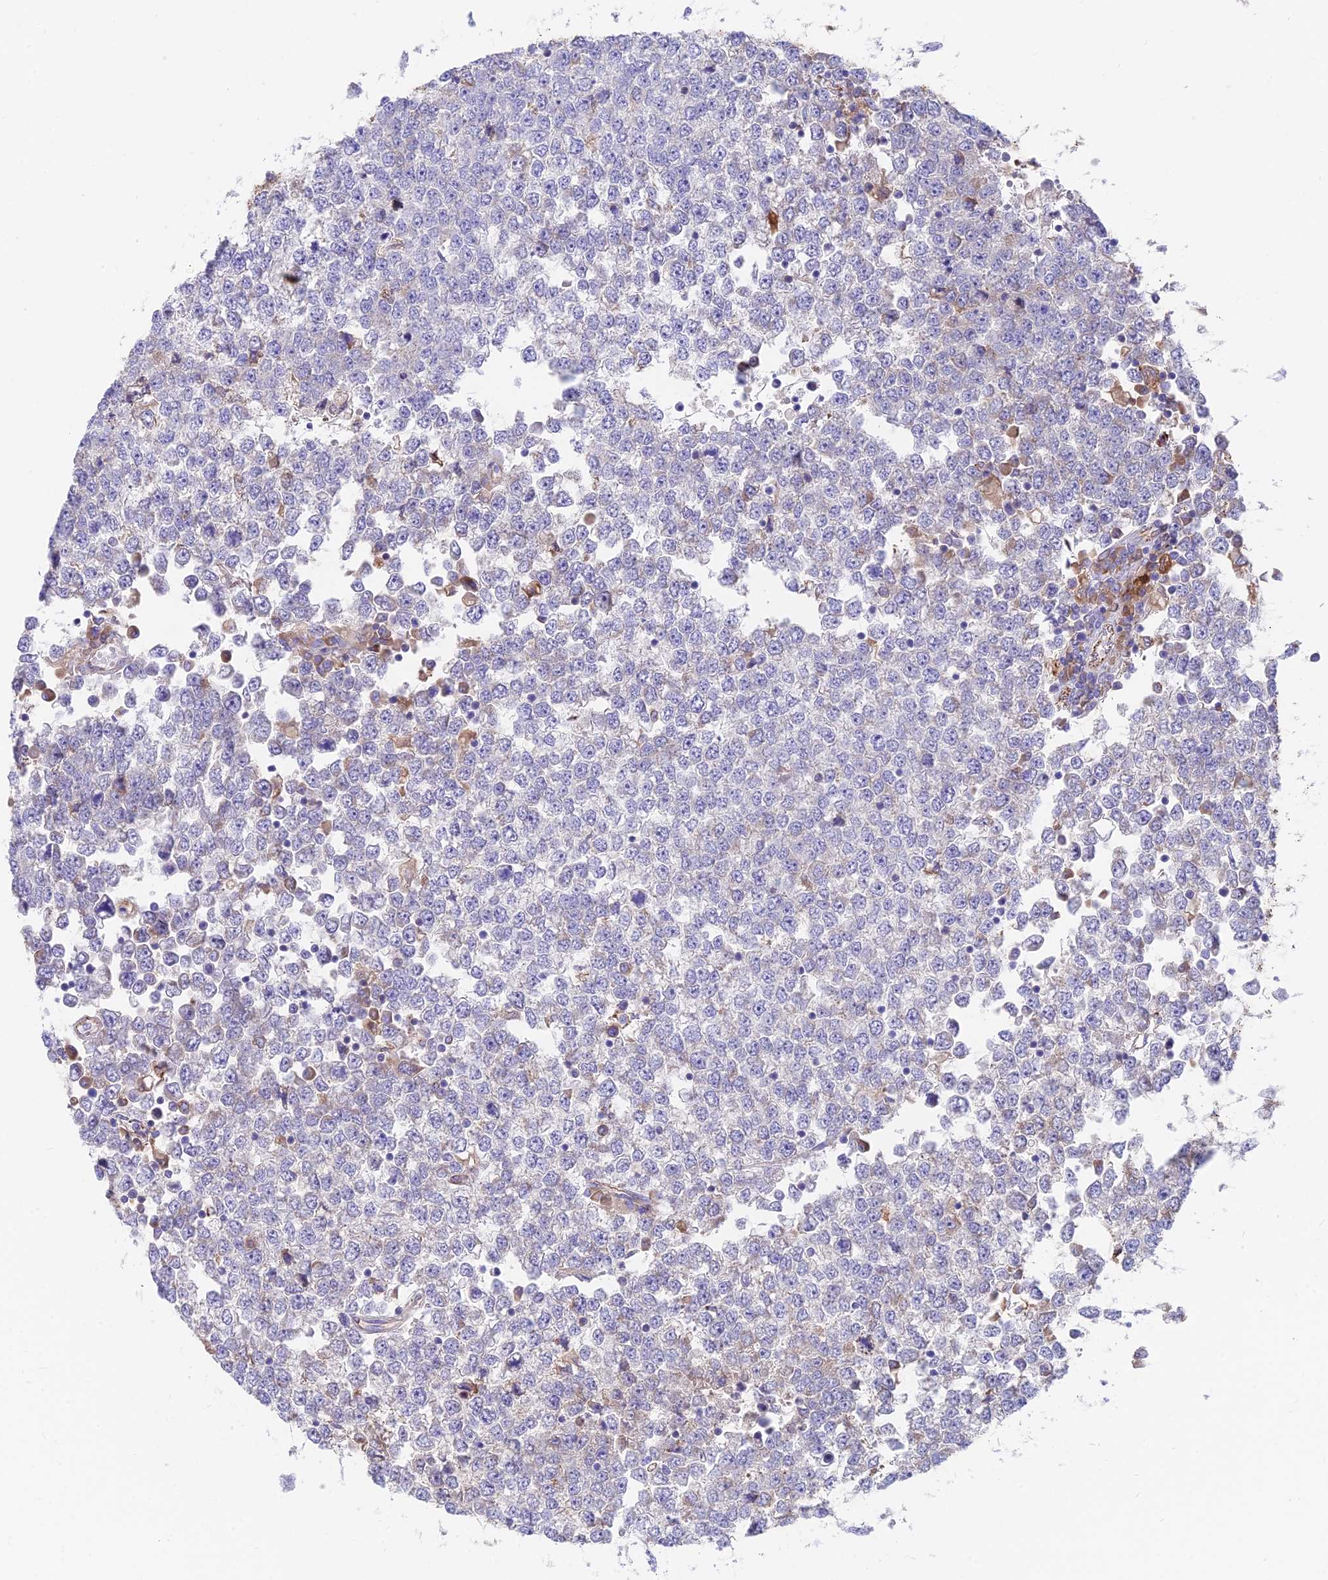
{"staining": {"intensity": "negative", "quantity": "none", "location": "none"}, "tissue": "testis cancer", "cell_type": "Tumor cells", "image_type": "cancer", "snomed": [{"axis": "morphology", "description": "Seminoma, NOS"}, {"axis": "topography", "description": "Testis"}], "caption": "Testis seminoma was stained to show a protein in brown. There is no significant positivity in tumor cells.", "gene": "TIGD6", "patient": {"sex": "male", "age": 65}}